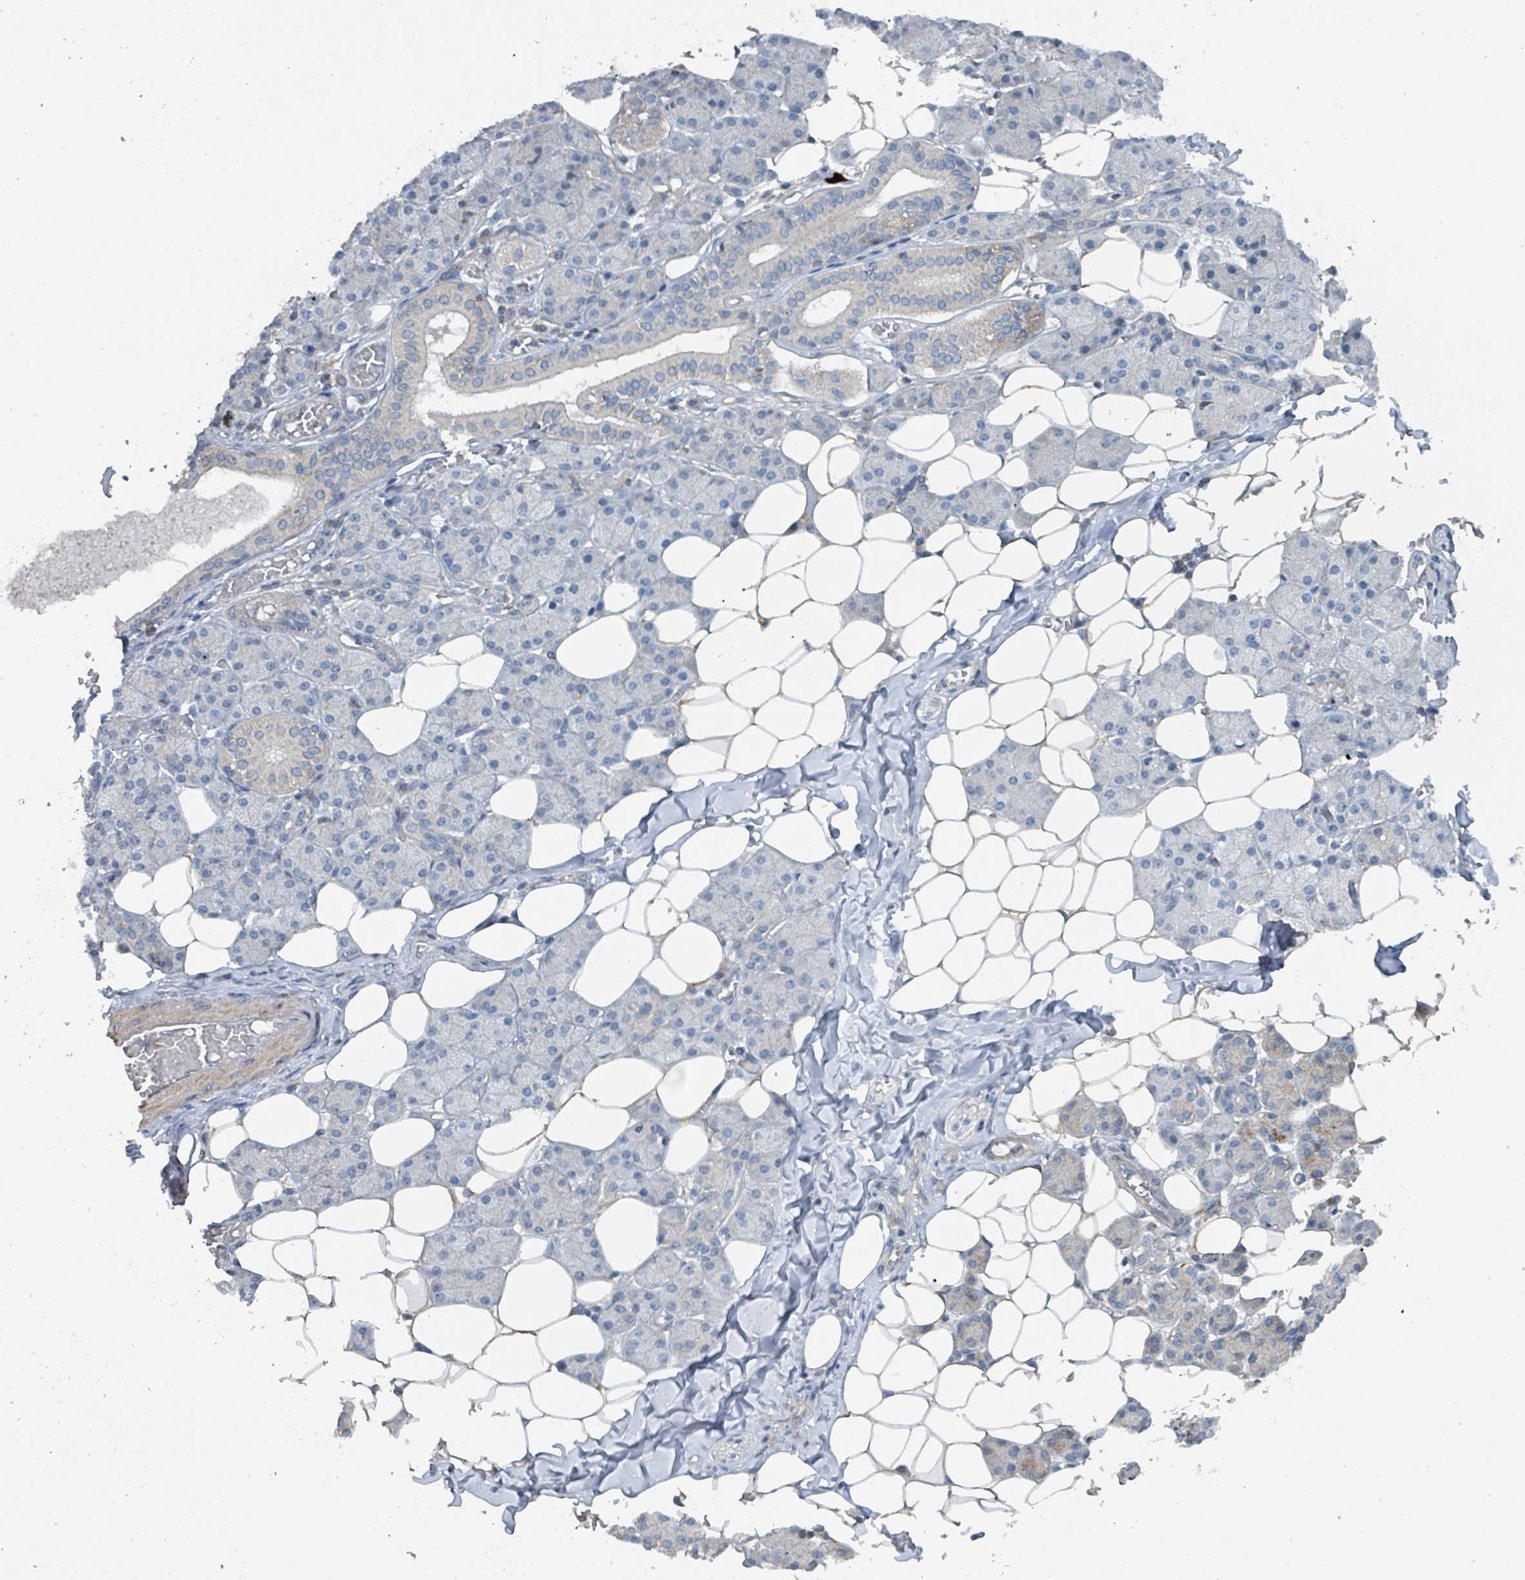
{"staining": {"intensity": "weak", "quantity": "<25%", "location": "cytoplasmic/membranous"}, "tissue": "salivary gland", "cell_type": "Glandular cells", "image_type": "normal", "snomed": [{"axis": "morphology", "description": "Normal tissue, NOS"}, {"axis": "topography", "description": "Salivary gland"}], "caption": "Image shows no significant protein expression in glandular cells of normal salivary gland. Nuclei are stained in blue.", "gene": "ACBD4", "patient": {"sex": "female", "age": 33}}